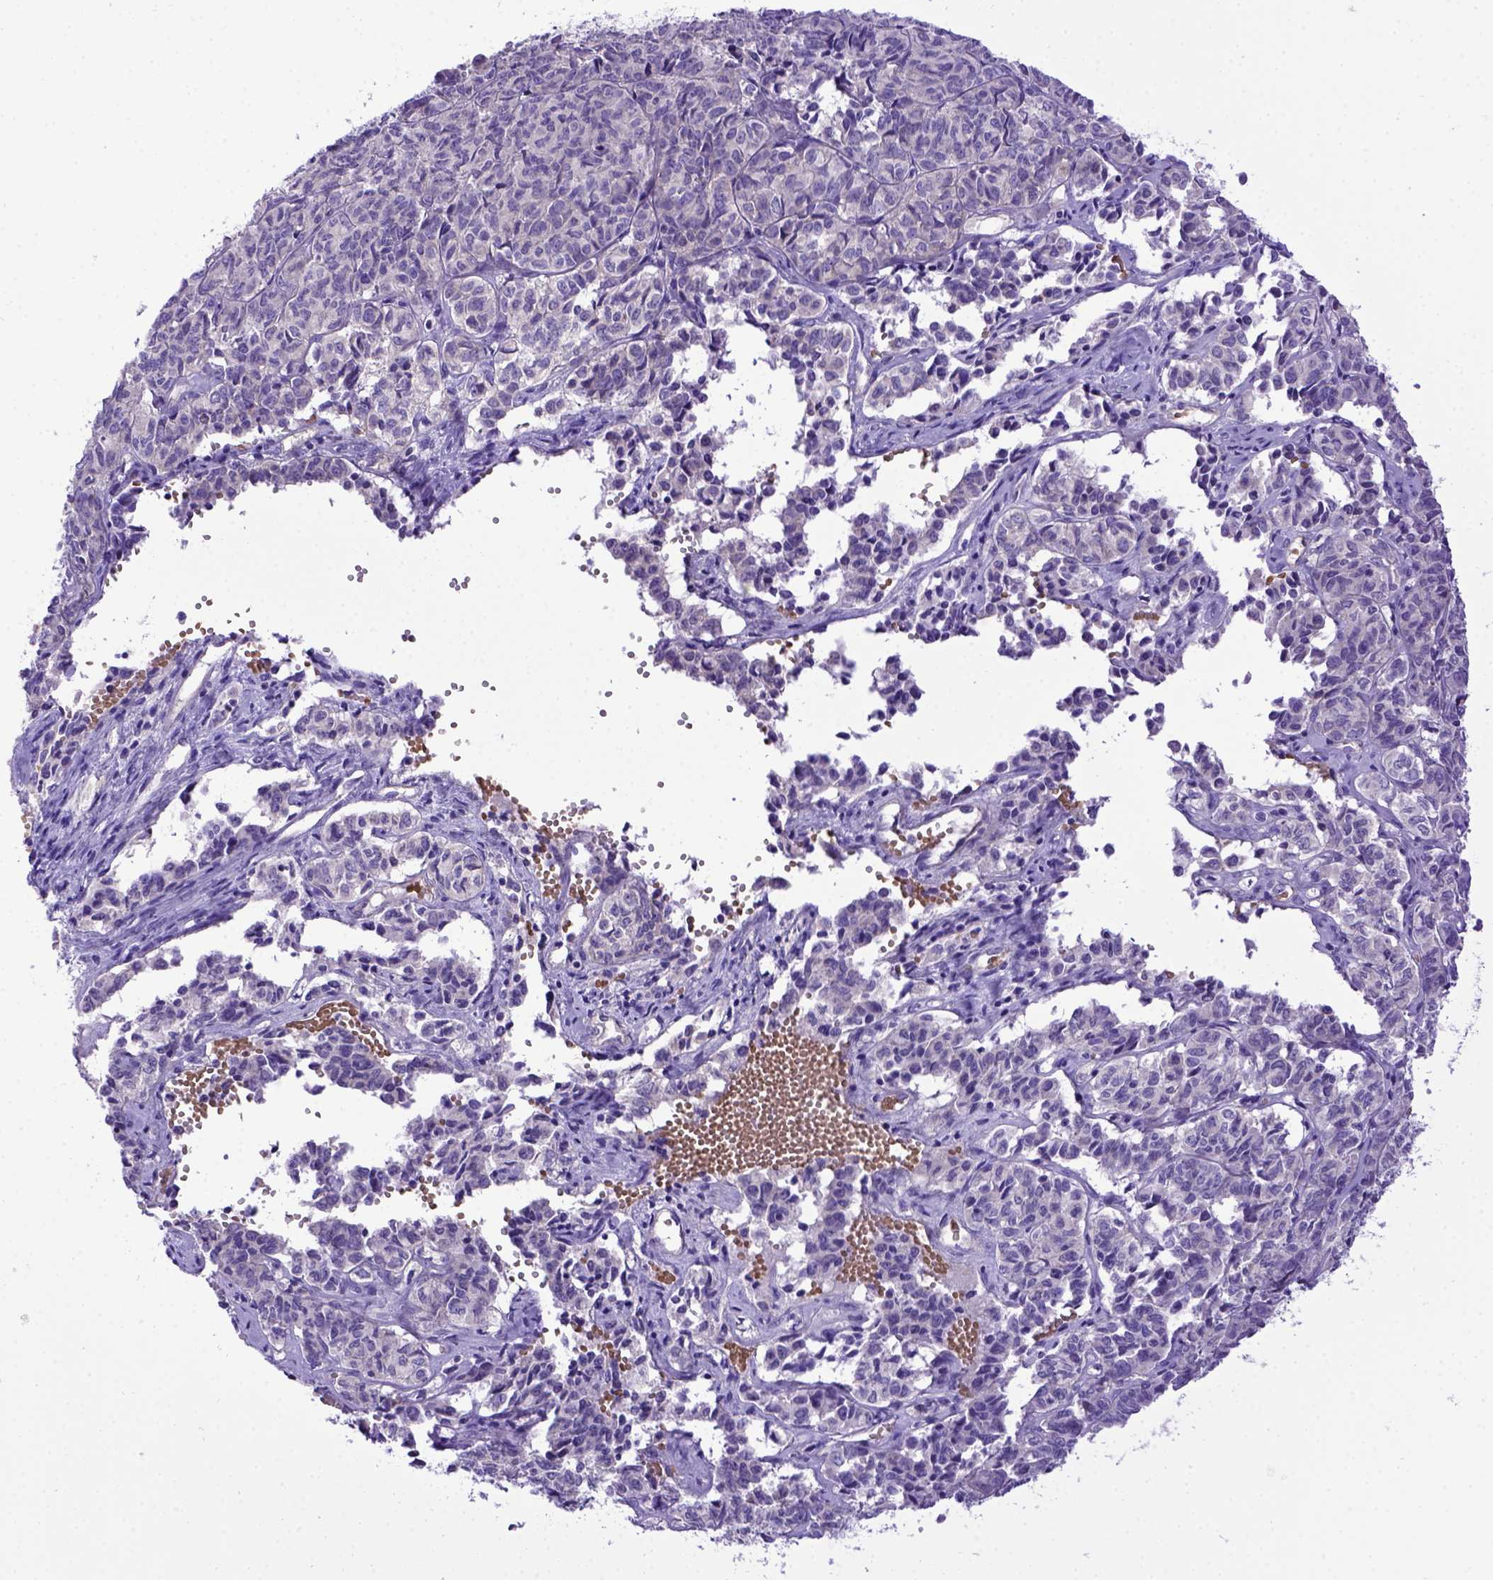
{"staining": {"intensity": "negative", "quantity": "none", "location": "none"}, "tissue": "ovarian cancer", "cell_type": "Tumor cells", "image_type": "cancer", "snomed": [{"axis": "morphology", "description": "Carcinoma, endometroid"}, {"axis": "topography", "description": "Ovary"}], "caption": "High power microscopy photomicrograph of an IHC image of ovarian cancer (endometroid carcinoma), revealing no significant positivity in tumor cells. Brightfield microscopy of IHC stained with DAB (3,3'-diaminobenzidine) (brown) and hematoxylin (blue), captured at high magnification.", "gene": "ADAM12", "patient": {"sex": "female", "age": 80}}